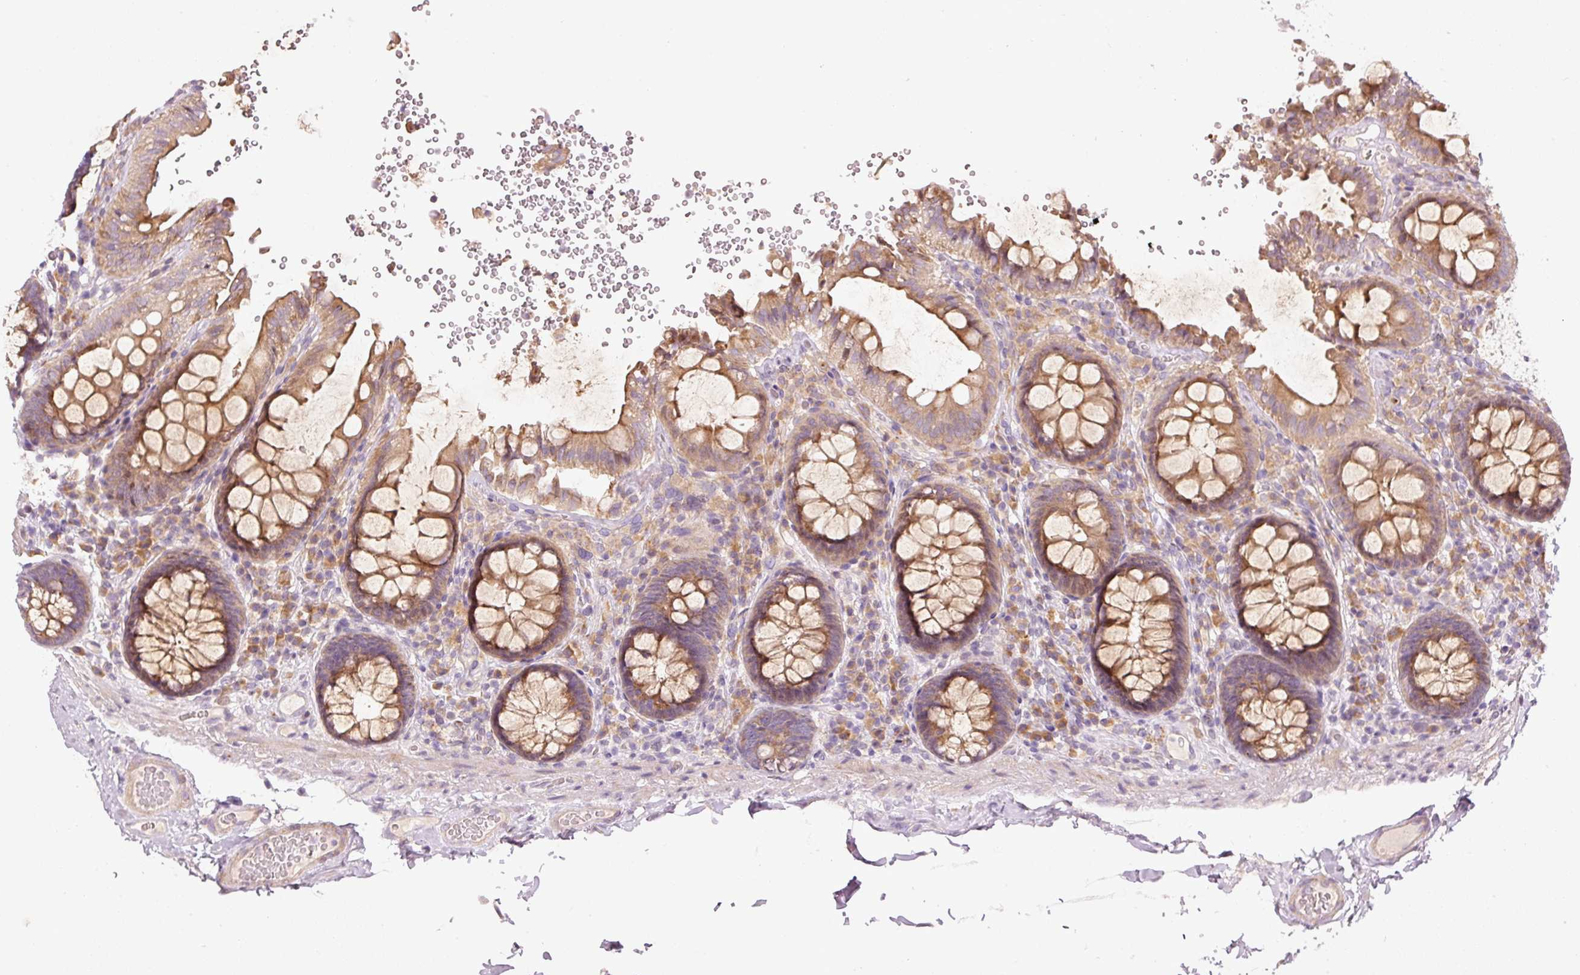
{"staining": {"intensity": "weak", "quantity": "25%-75%", "location": "cytoplasmic/membranous"}, "tissue": "colon", "cell_type": "Endothelial cells", "image_type": "normal", "snomed": [{"axis": "morphology", "description": "Normal tissue, NOS"}, {"axis": "topography", "description": "Colon"}], "caption": "The immunohistochemical stain highlights weak cytoplasmic/membranous positivity in endothelial cells of unremarkable colon.", "gene": "MAP10", "patient": {"sex": "male", "age": 84}}